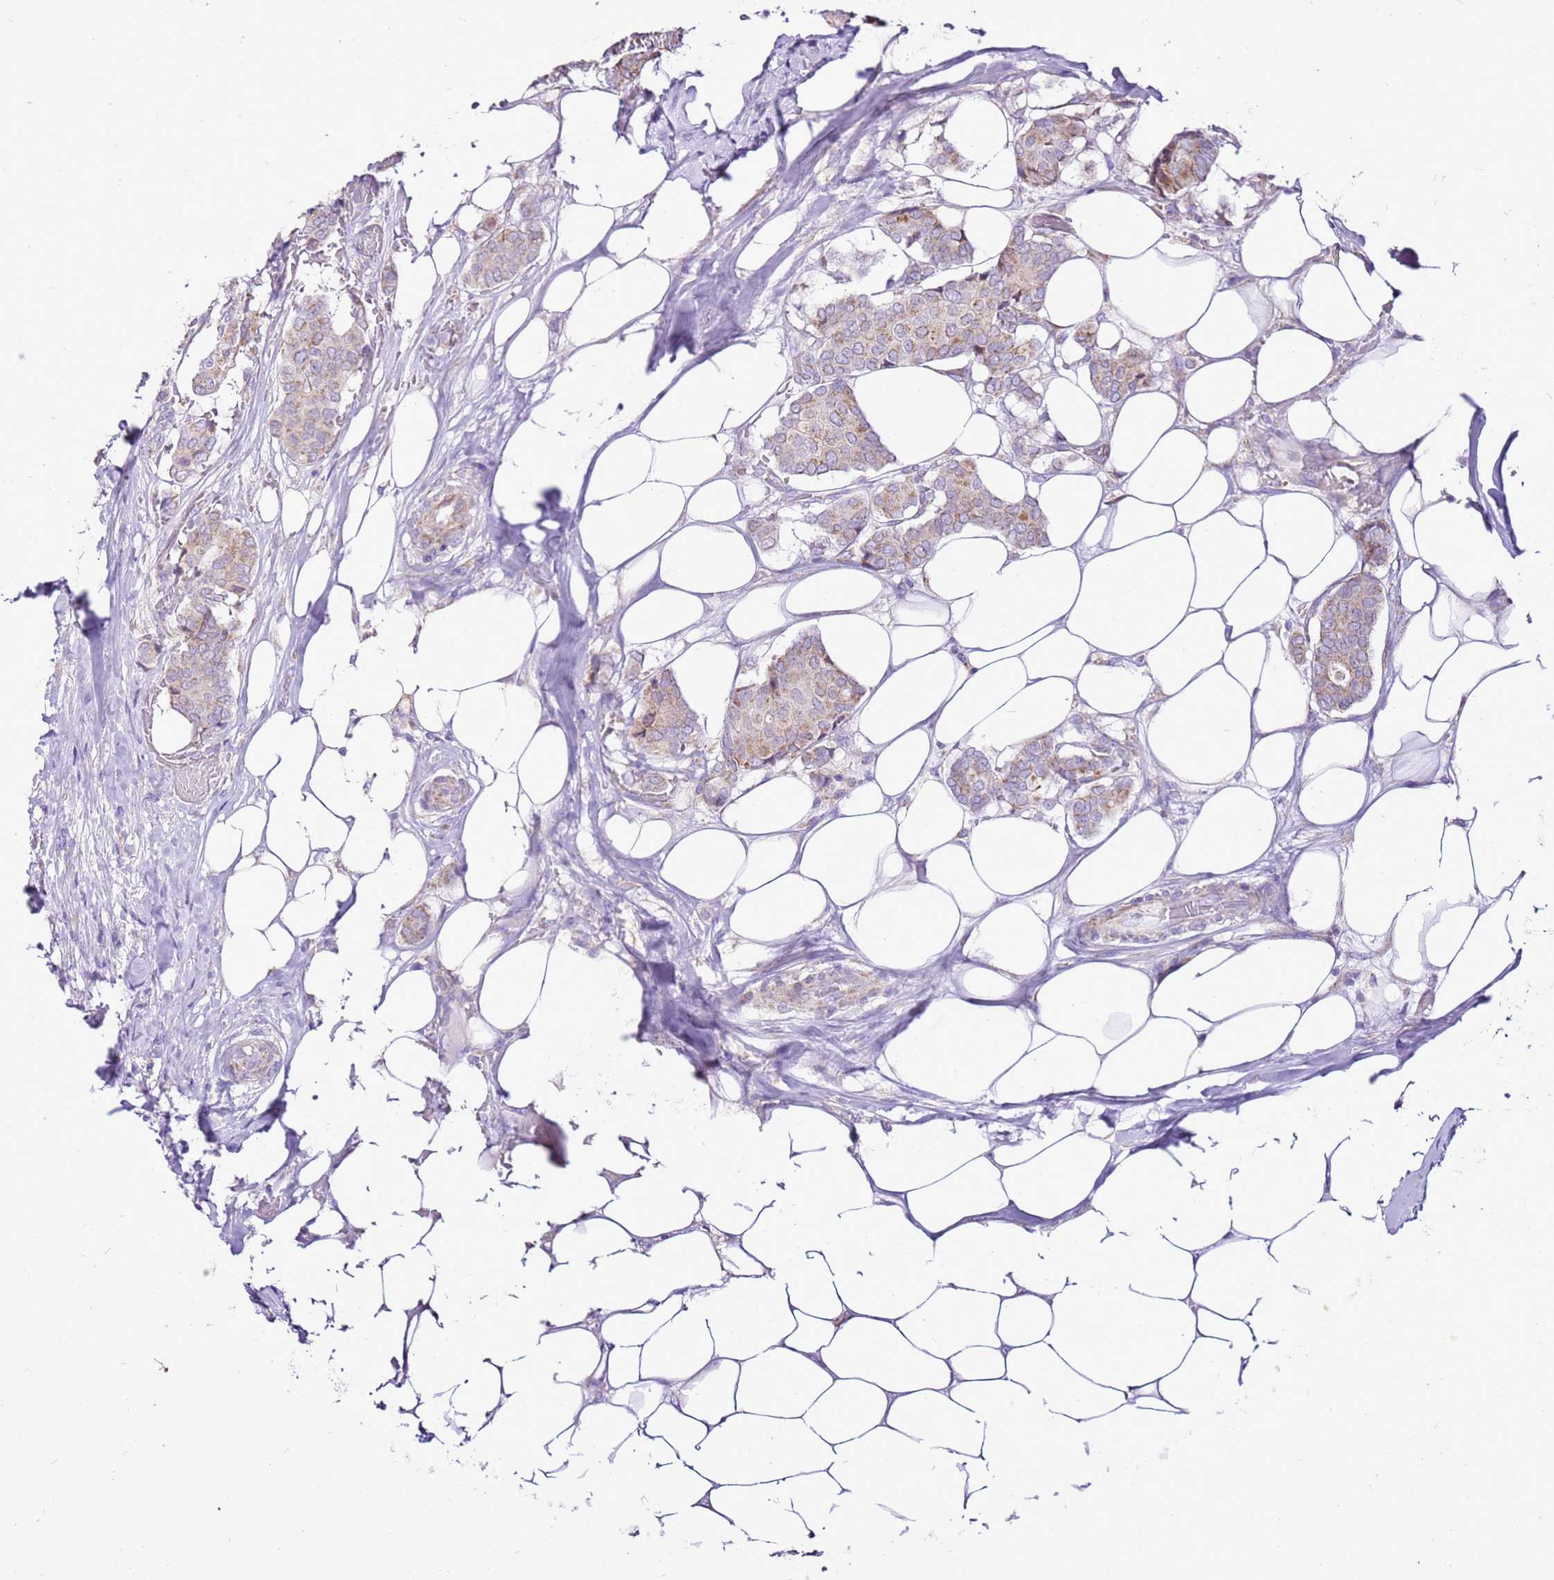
{"staining": {"intensity": "weak", "quantity": "25%-75%", "location": "cytoplasmic/membranous"}, "tissue": "breast cancer", "cell_type": "Tumor cells", "image_type": "cancer", "snomed": [{"axis": "morphology", "description": "Duct carcinoma"}, {"axis": "topography", "description": "Breast"}], "caption": "DAB immunohistochemical staining of breast cancer (intraductal carcinoma) reveals weak cytoplasmic/membranous protein staining in about 25%-75% of tumor cells.", "gene": "MRPL36", "patient": {"sex": "female", "age": 75}}